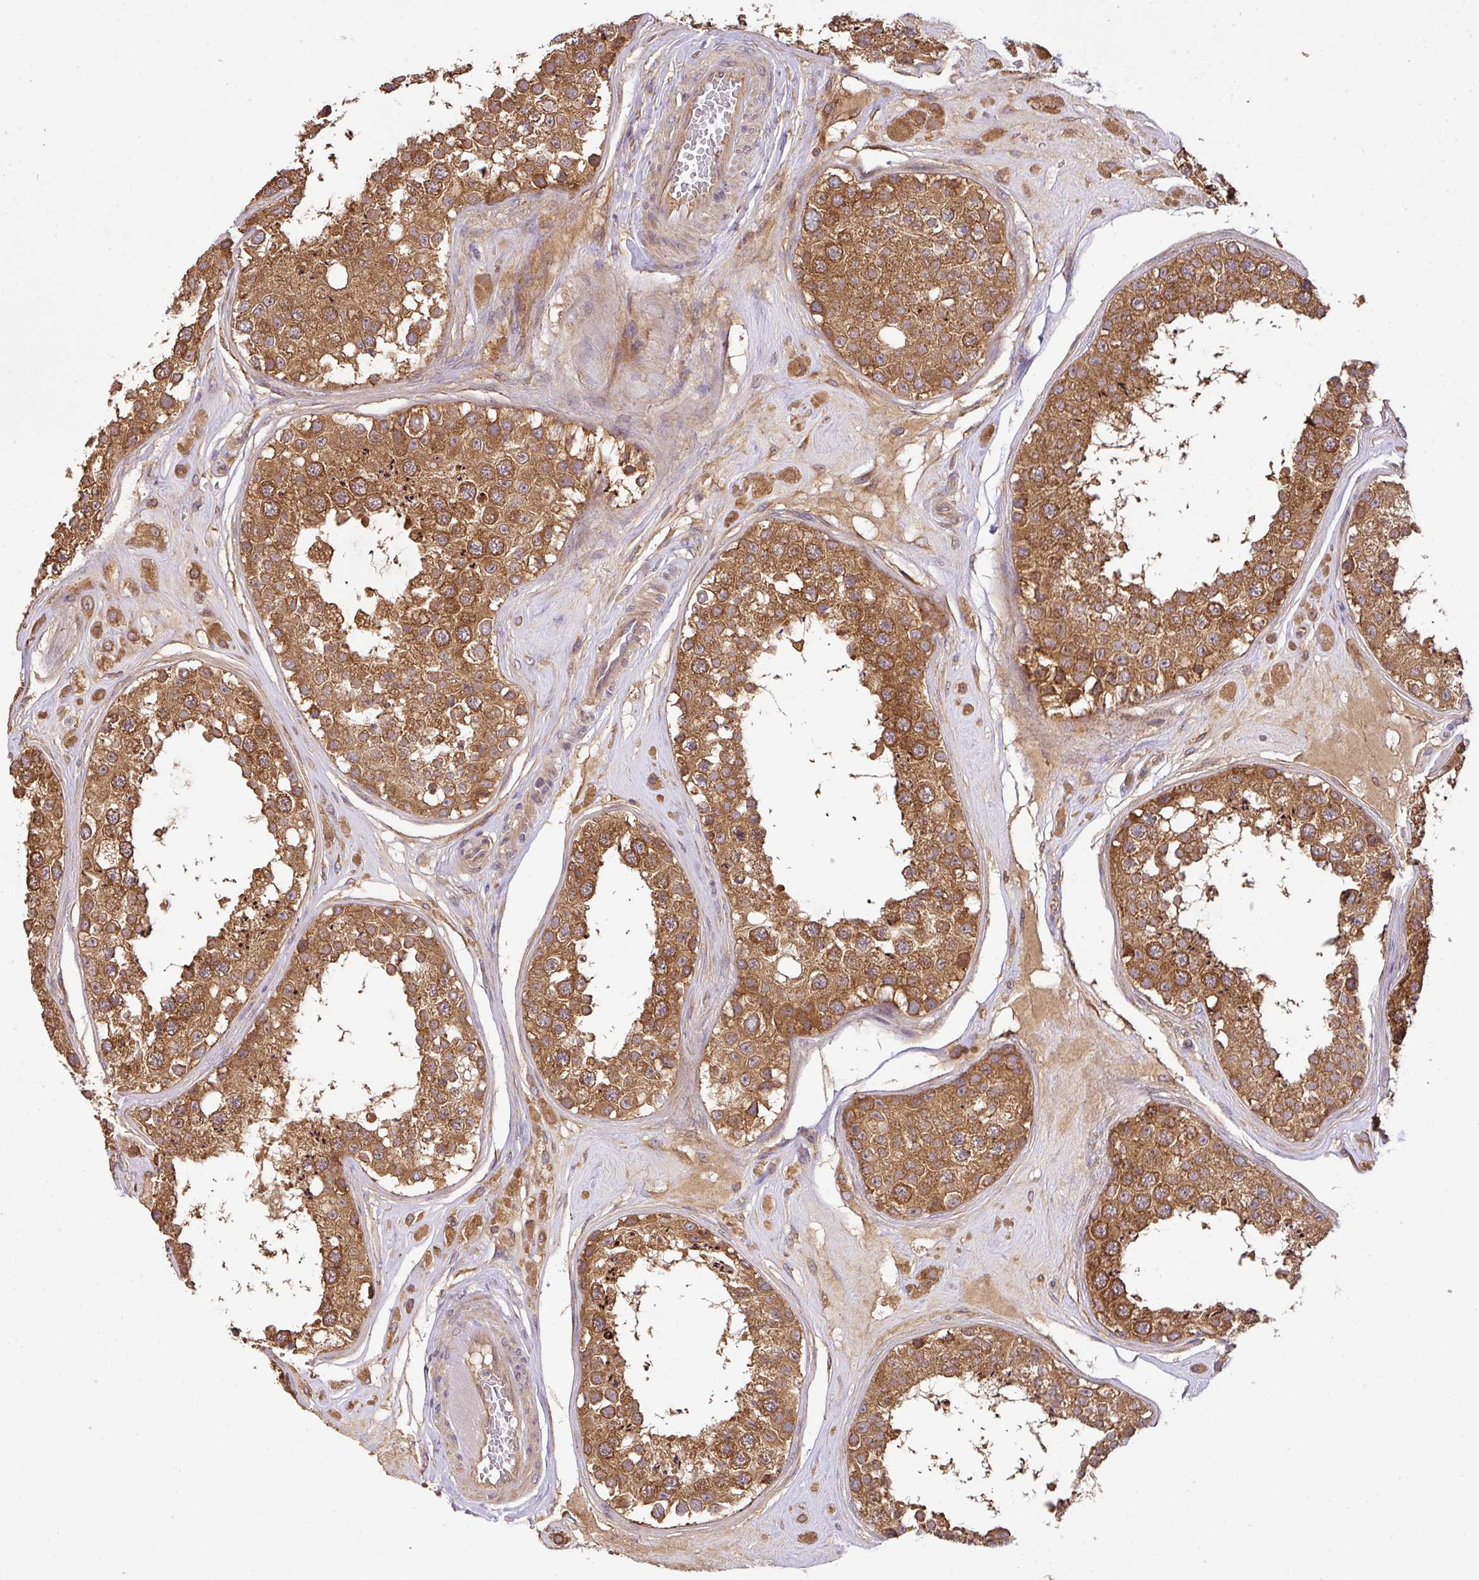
{"staining": {"intensity": "strong", "quantity": ">75%", "location": "cytoplasmic/membranous"}, "tissue": "testis", "cell_type": "Cells in seminiferous ducts", "image_type": "normal", "snomed": [{"axis": "morphology", "description": "Normal tissue, NOS"}, {"axis": "topography", "description": "Testis"}], "caption": "Testis stained with DAB IHC displays high levels of strong cytoplasmic/membranous staining in about >75% of cells in seminiferous ducts.", "gene": "GSPT1", "patient": {"sex": "male", "age": 25}}